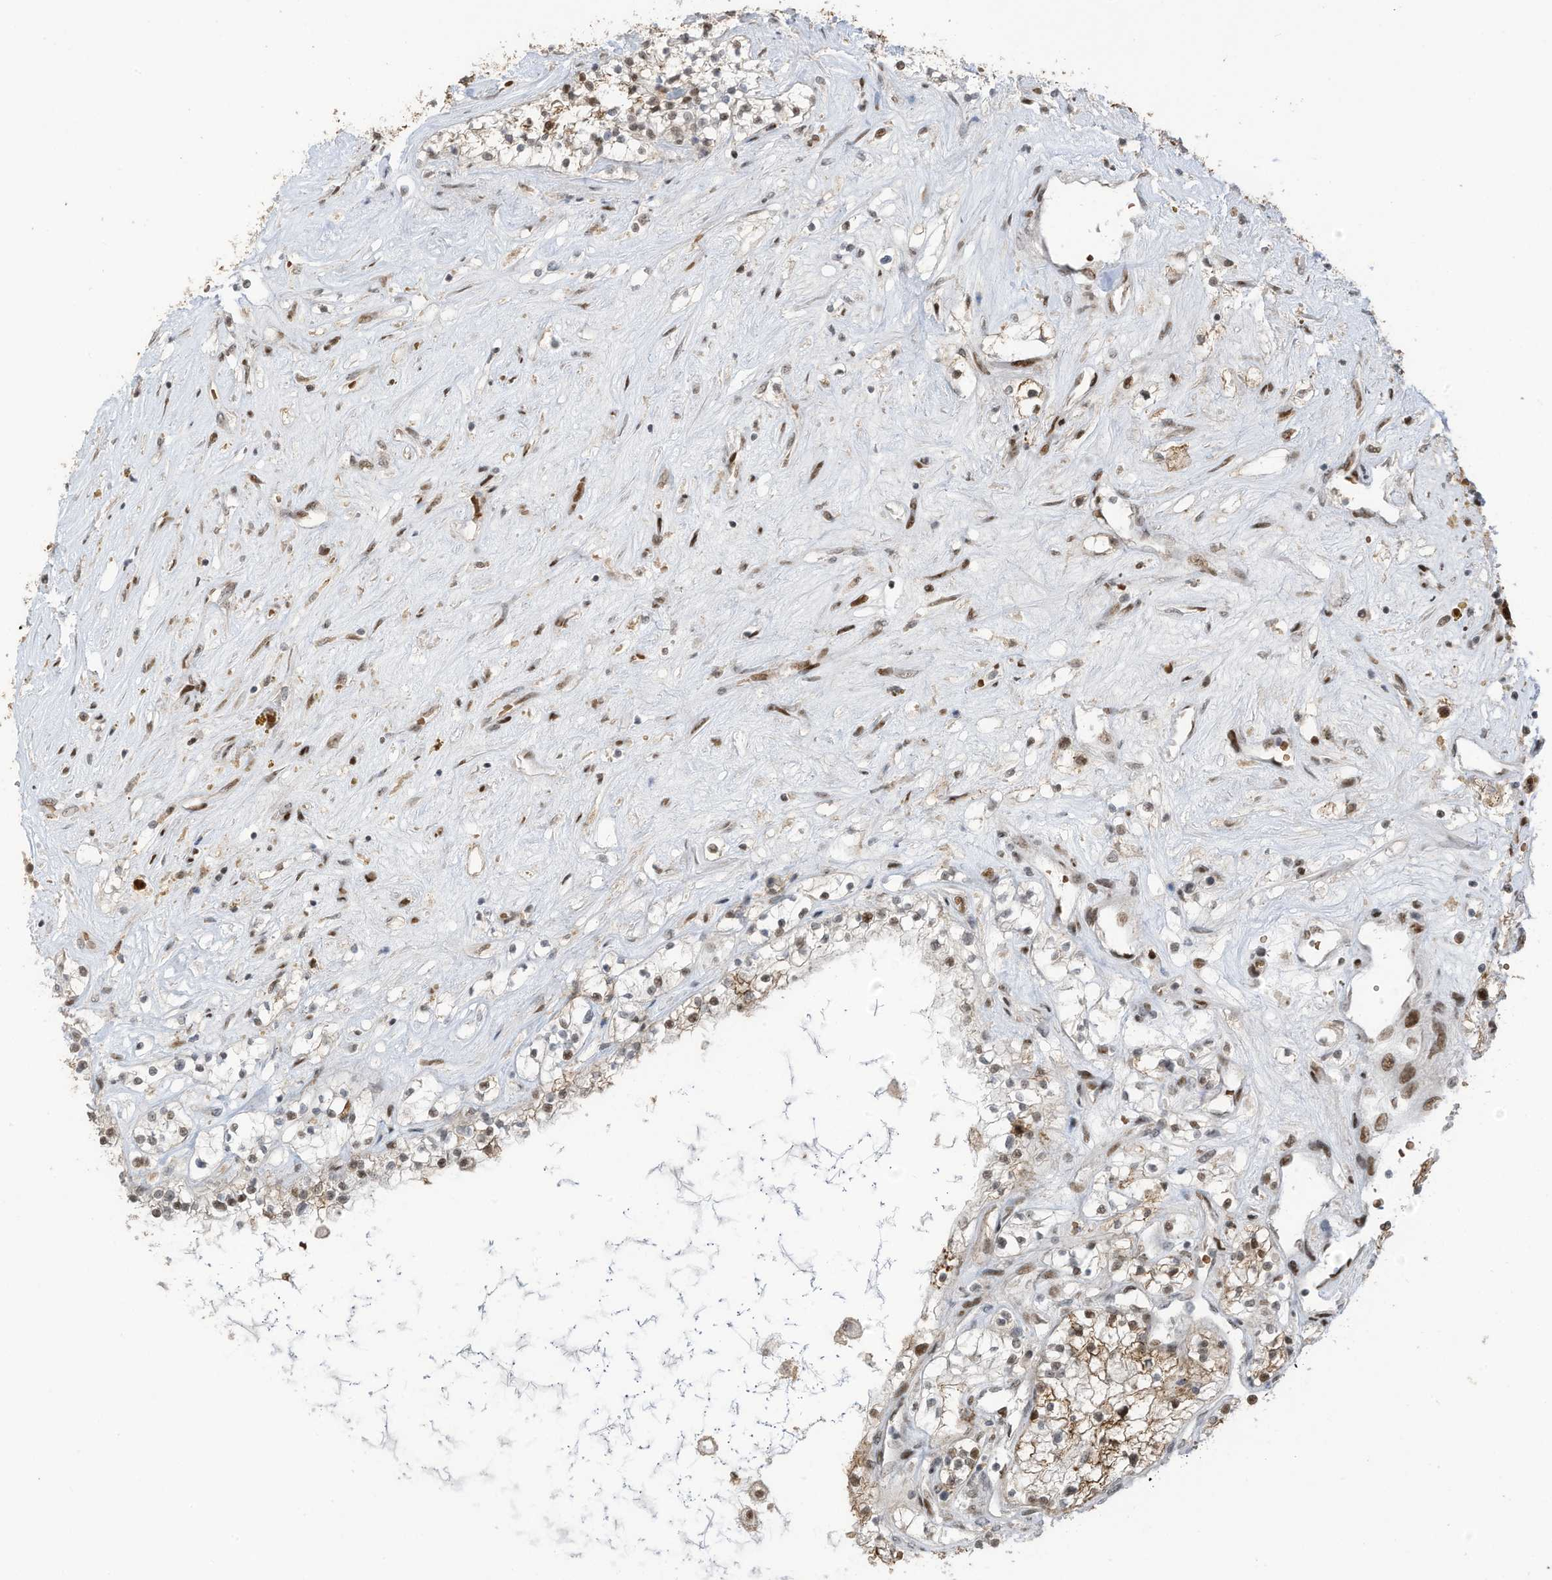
{"staining": {"intensity": "weak", "quantity": "<25%", "location": "cytoplasmic/membranous,nuclear"}, "tissue": "renal cancer", "cell_type": "Tumor cells", "image_type": "cancer", "snomed": [{"axis": "morphology", "description": "Normal tissue, NOS"}, {"axis": "morphology", "description": "Adenocarcinoma, NOS"}, {"axis": "topography", "description": "Kidney"}], "caption": "IHC of human renal cancer (adenocarcinoma) demonstrates no expression in tumor cells.", "gene": "ZCWPW2", "patient": {"sex": "male", "age": 68}}